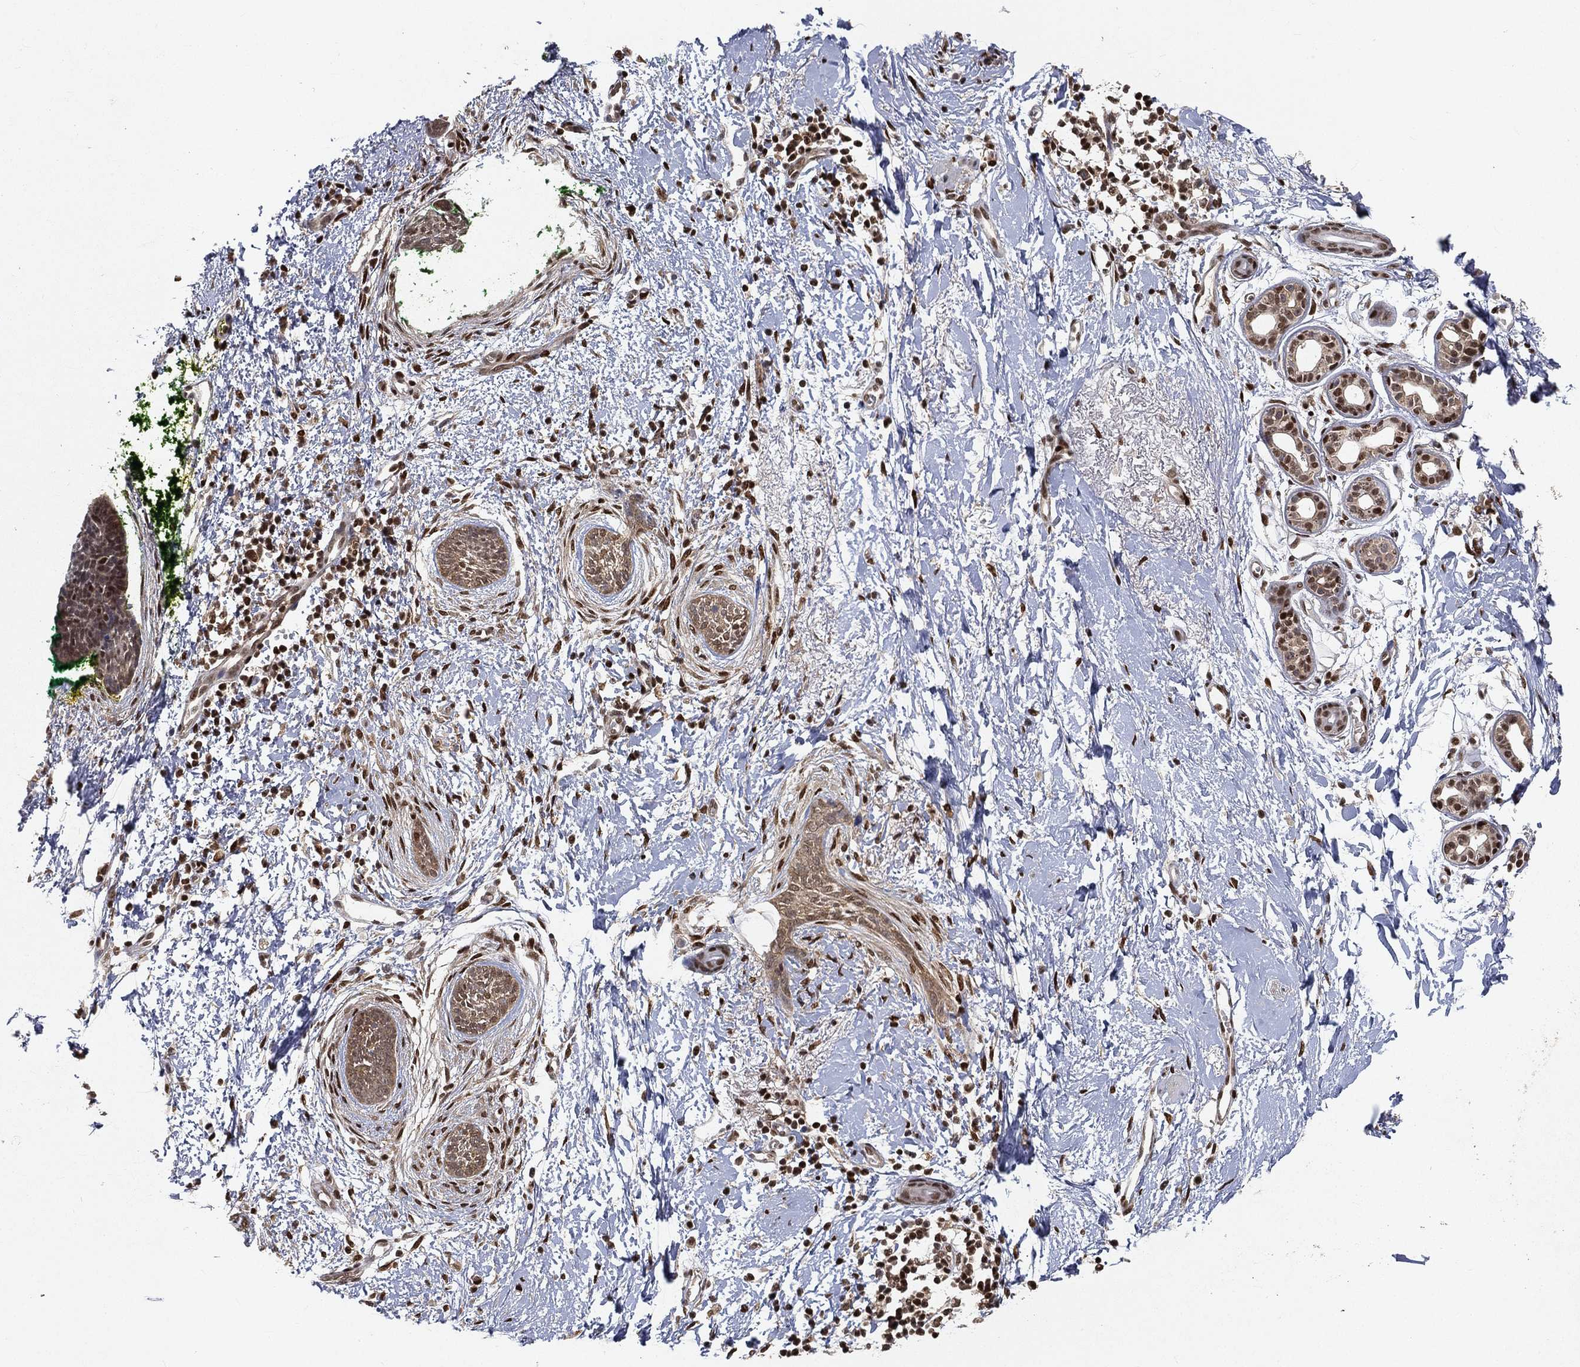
{"staining": {"intensity": "weak", "quantity": "25%-75%", "location": "nuclear"}, "tissue": "skin cancer", "cell_type": "Tumor cells", "image_type": "cancer", "snomed": [{"axis": "morphology", "description": "Basal cell carcinoma"}, {"axis": "topography", "description": "Skin"}], "caption": "A micrograph of human skin basal cell carcinoma stained for a protein reveals weak nuclear brown staining in tumor cells.", "gene": "CRTC3", "patient": {"sex": "female", "age": 65}}